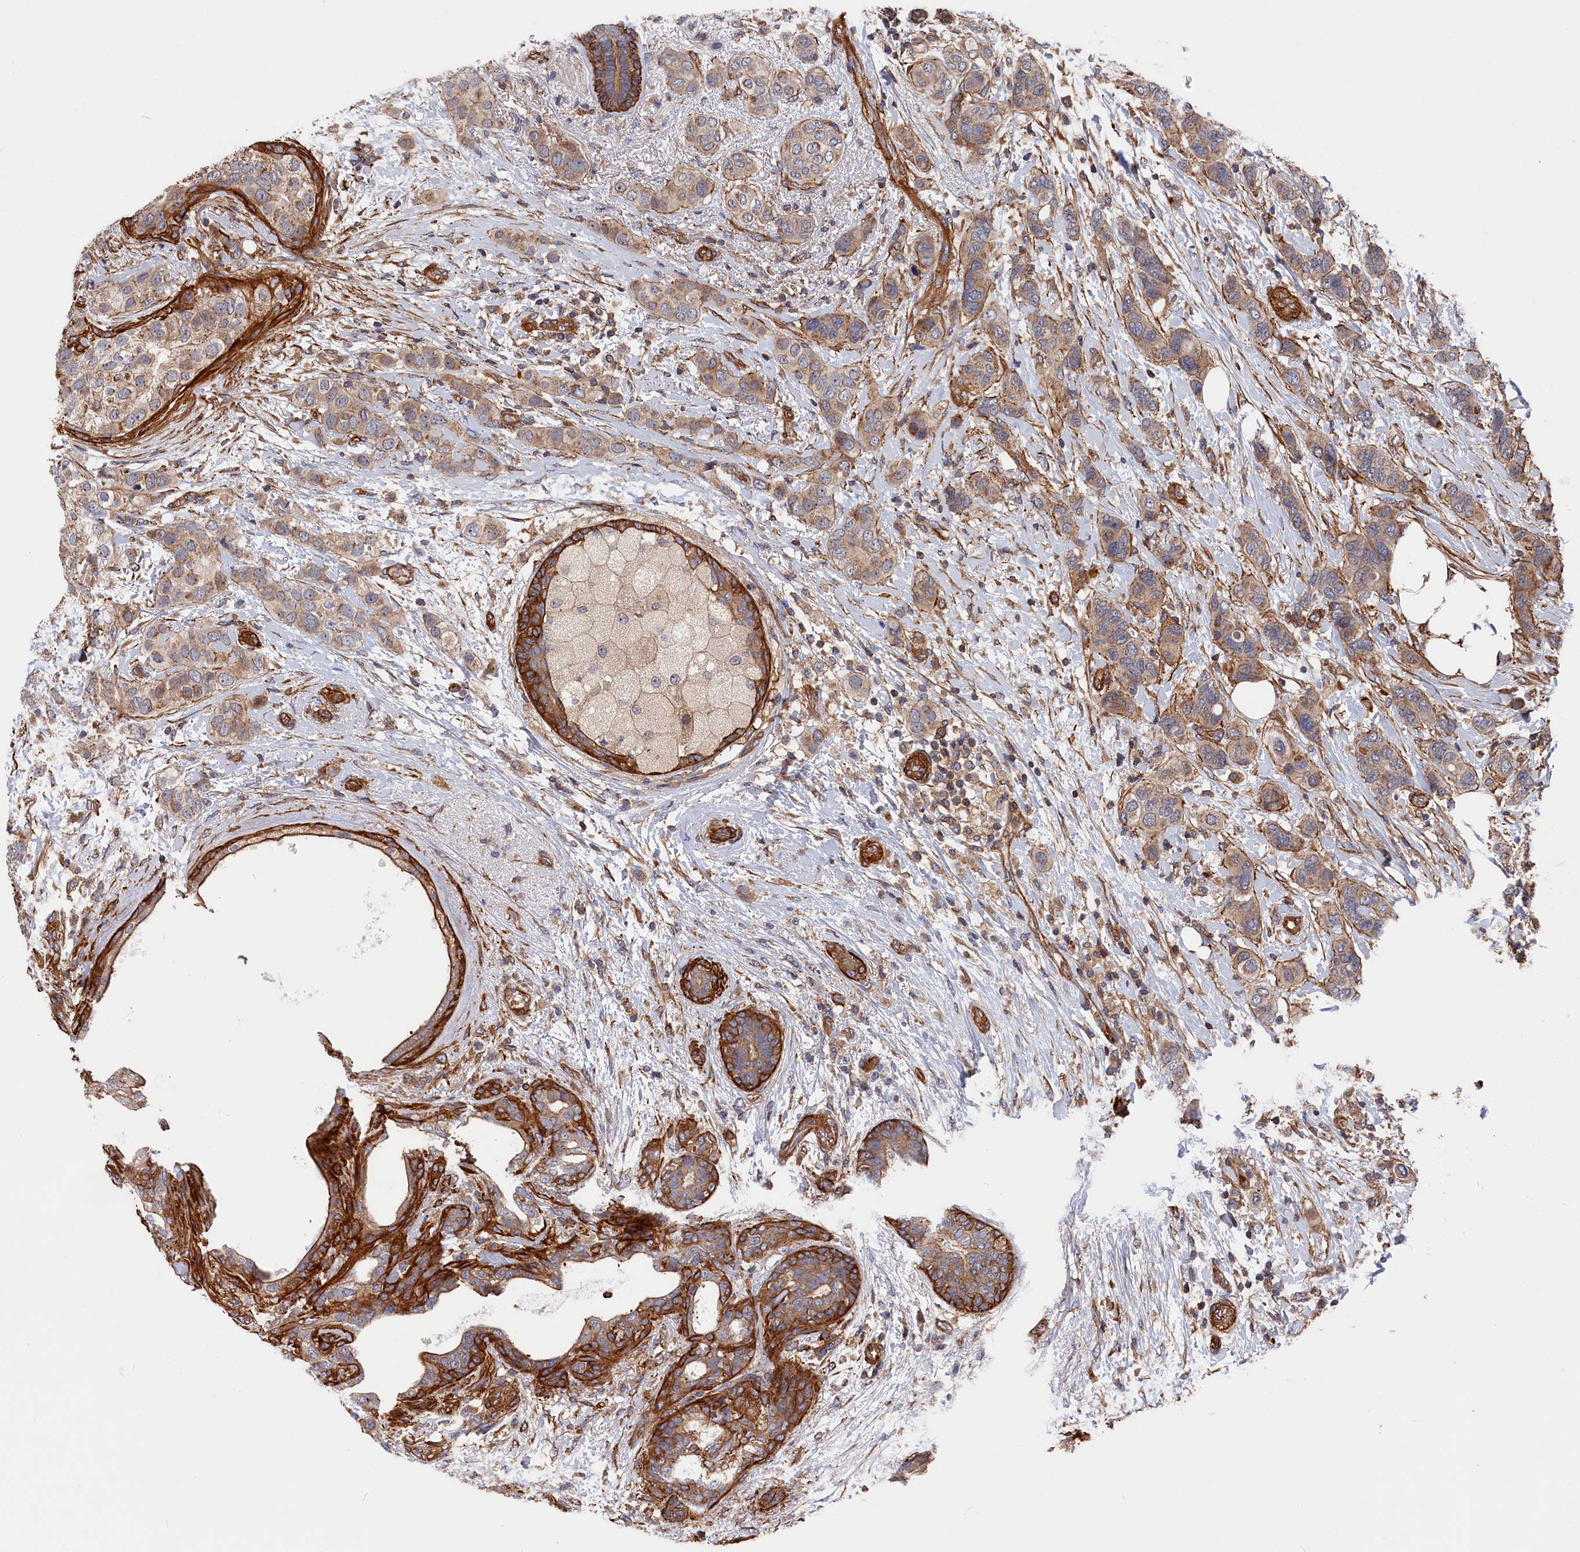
{"staining": {"intensity": "moderate", "quantity": ">75%", "location": "cytoplasmic/membranous"}, "tissue": "breast cancer", "cell_type": "Tumor cells", "image_type": "cancer", "snomed": [{"axis": "morphology", "description": "Lobular carcinoma"}, {"axis": "topography", "description": "Breast"}], "caption": "Protein staining demonstrates moderate cytoplasmic/membranous positivity in about >75% of tumor cells in breast cancer. The staining was performed using DAB (3,3'-diaminobenzidine) to visualize the protein expression in brown, while the nuclei were stained in blue with hematoxylin (Magnification: 20x).", "gene": "LDHD", "patient": {"sex": "female", "age": 51}}